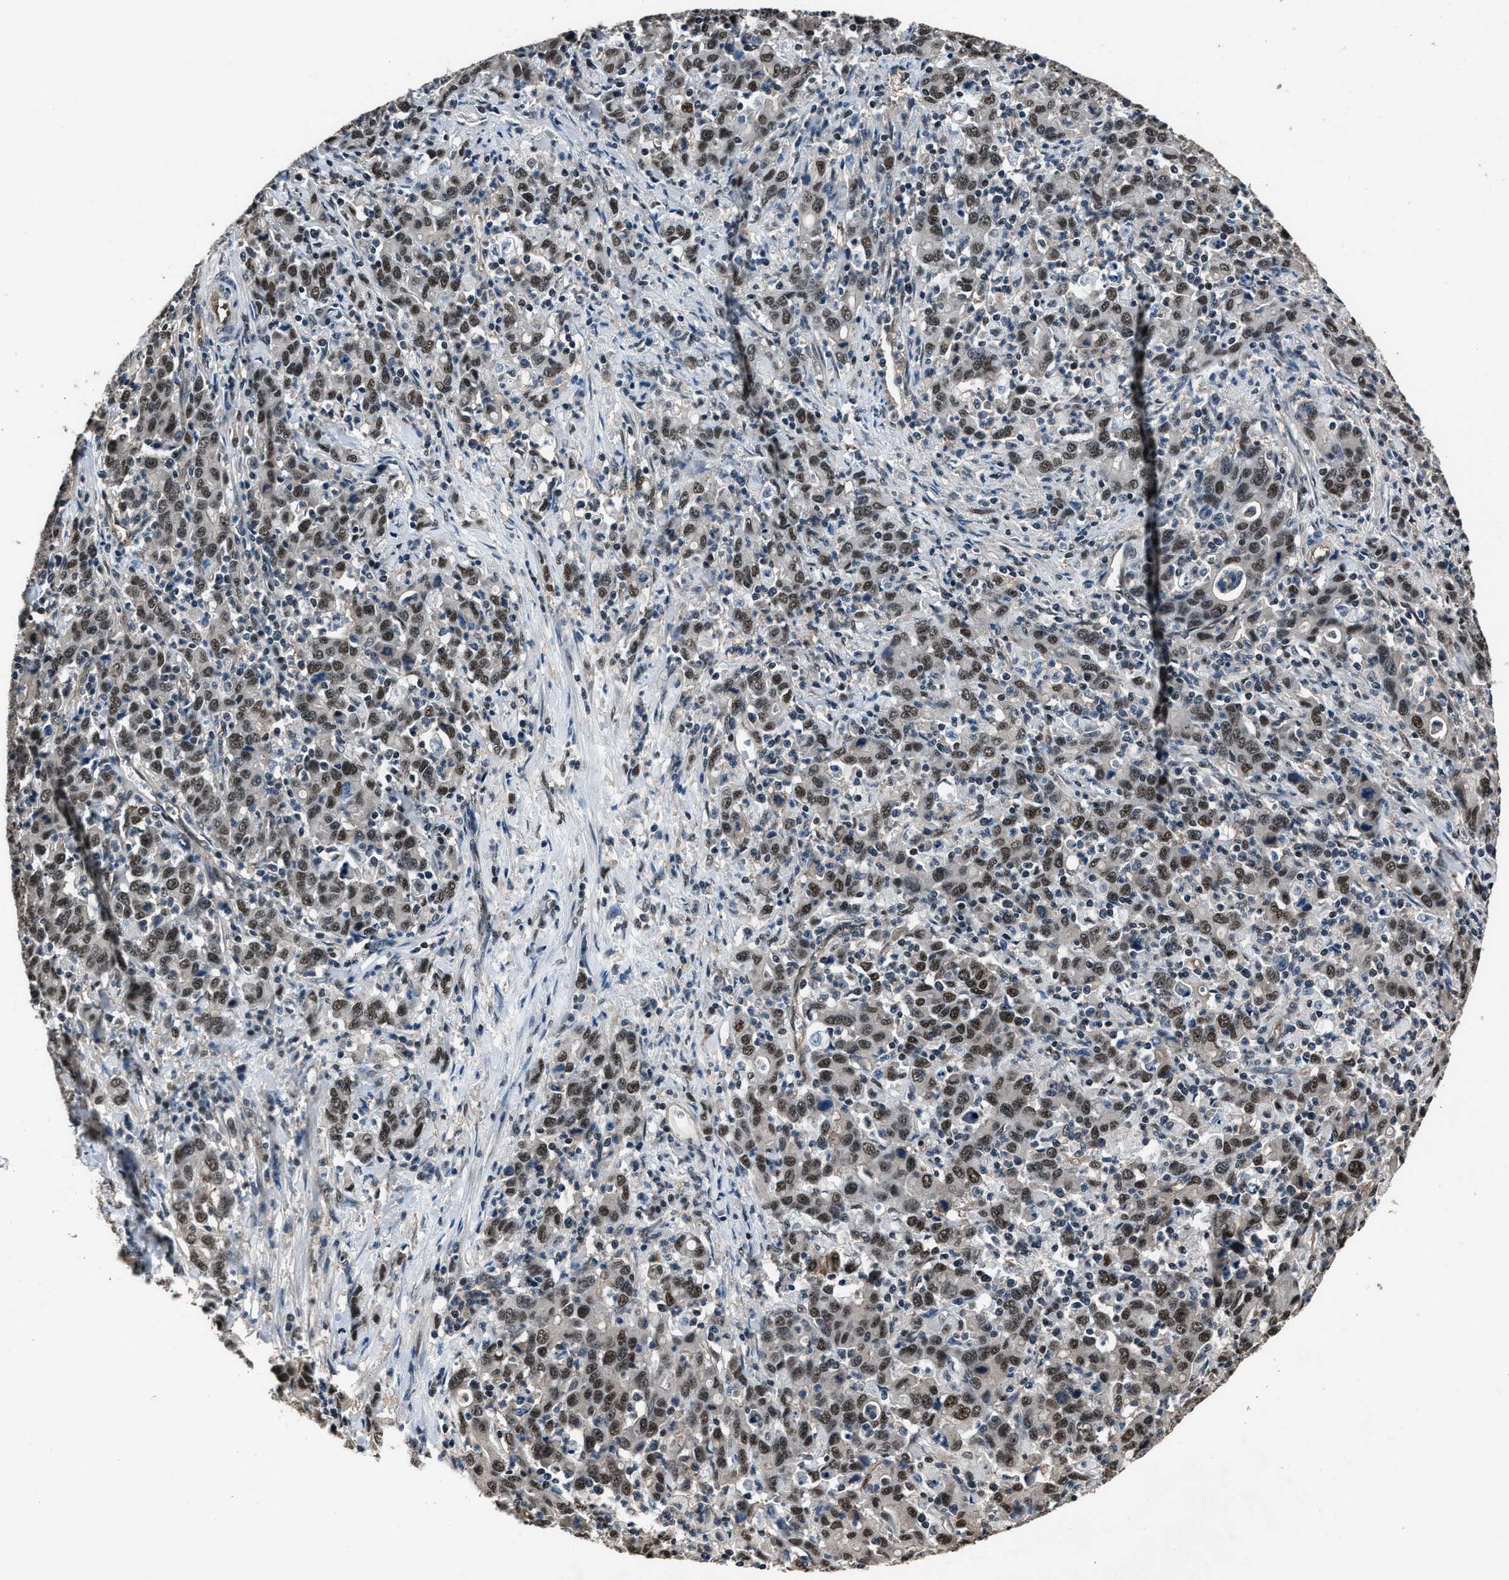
{"staining": {"intensity": "moderate", "quantity": ">75%", "location": "nuclear"}, "tissue": "stomach cancer", "cell_type": "Tumor cells", "image_type": "cancer", "snomed": [{"axis": "morphology", "description": "Adenocarcinoma, NOS"}, {"axis": "topography", "description": "Stomach, upper"}], "caption": "The image shows a brown stain indicating the presence of a protein in the nuclear of tumor cells in adenocarcinoma (stomach).", "gene": "DFFA", "patient": {"sex": "male", "age": 69}}